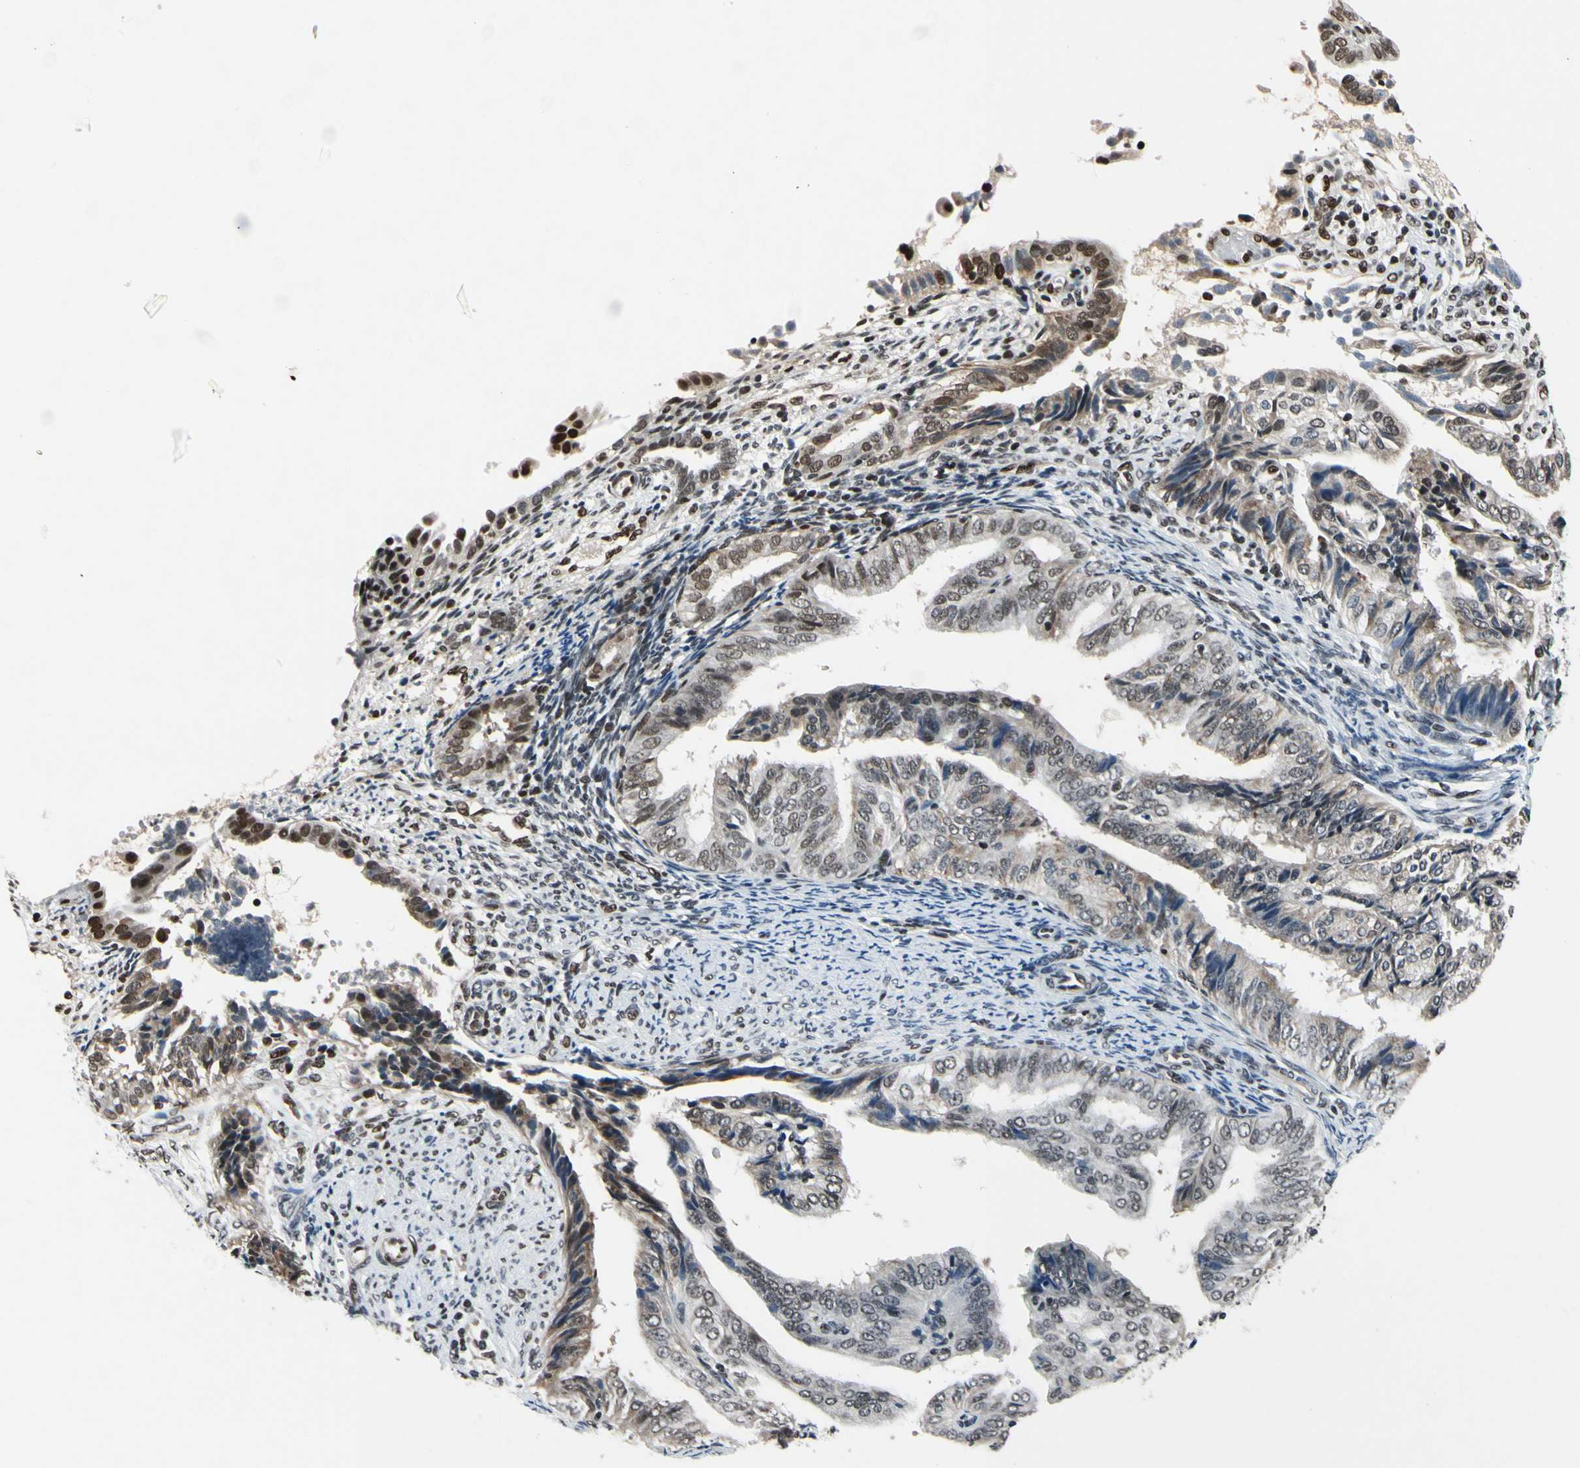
{"staining": {"intensity": "strong", "quantity": "<25%", "location": "nuclear"}, "tissue": "endometrial cancer", "cell_type": "Tumor cells", "image_type": "cancer", "snomed": [{"axis": "morphology", "description": "Adenocarcinoma, NOS"}, {"axis": "topography", "description": "Endometrium"}], "caption": "Immunohistochemistry (IHC) of endometrial adenocarcinoma displays medium levels of strong nuclear staining in about <25% of tumor cells. Ihc stains the protein of interest in brown and the nuclei are stained blue.", "gene": "RECQL", "patient": {"sex": "female", "age": 58}}